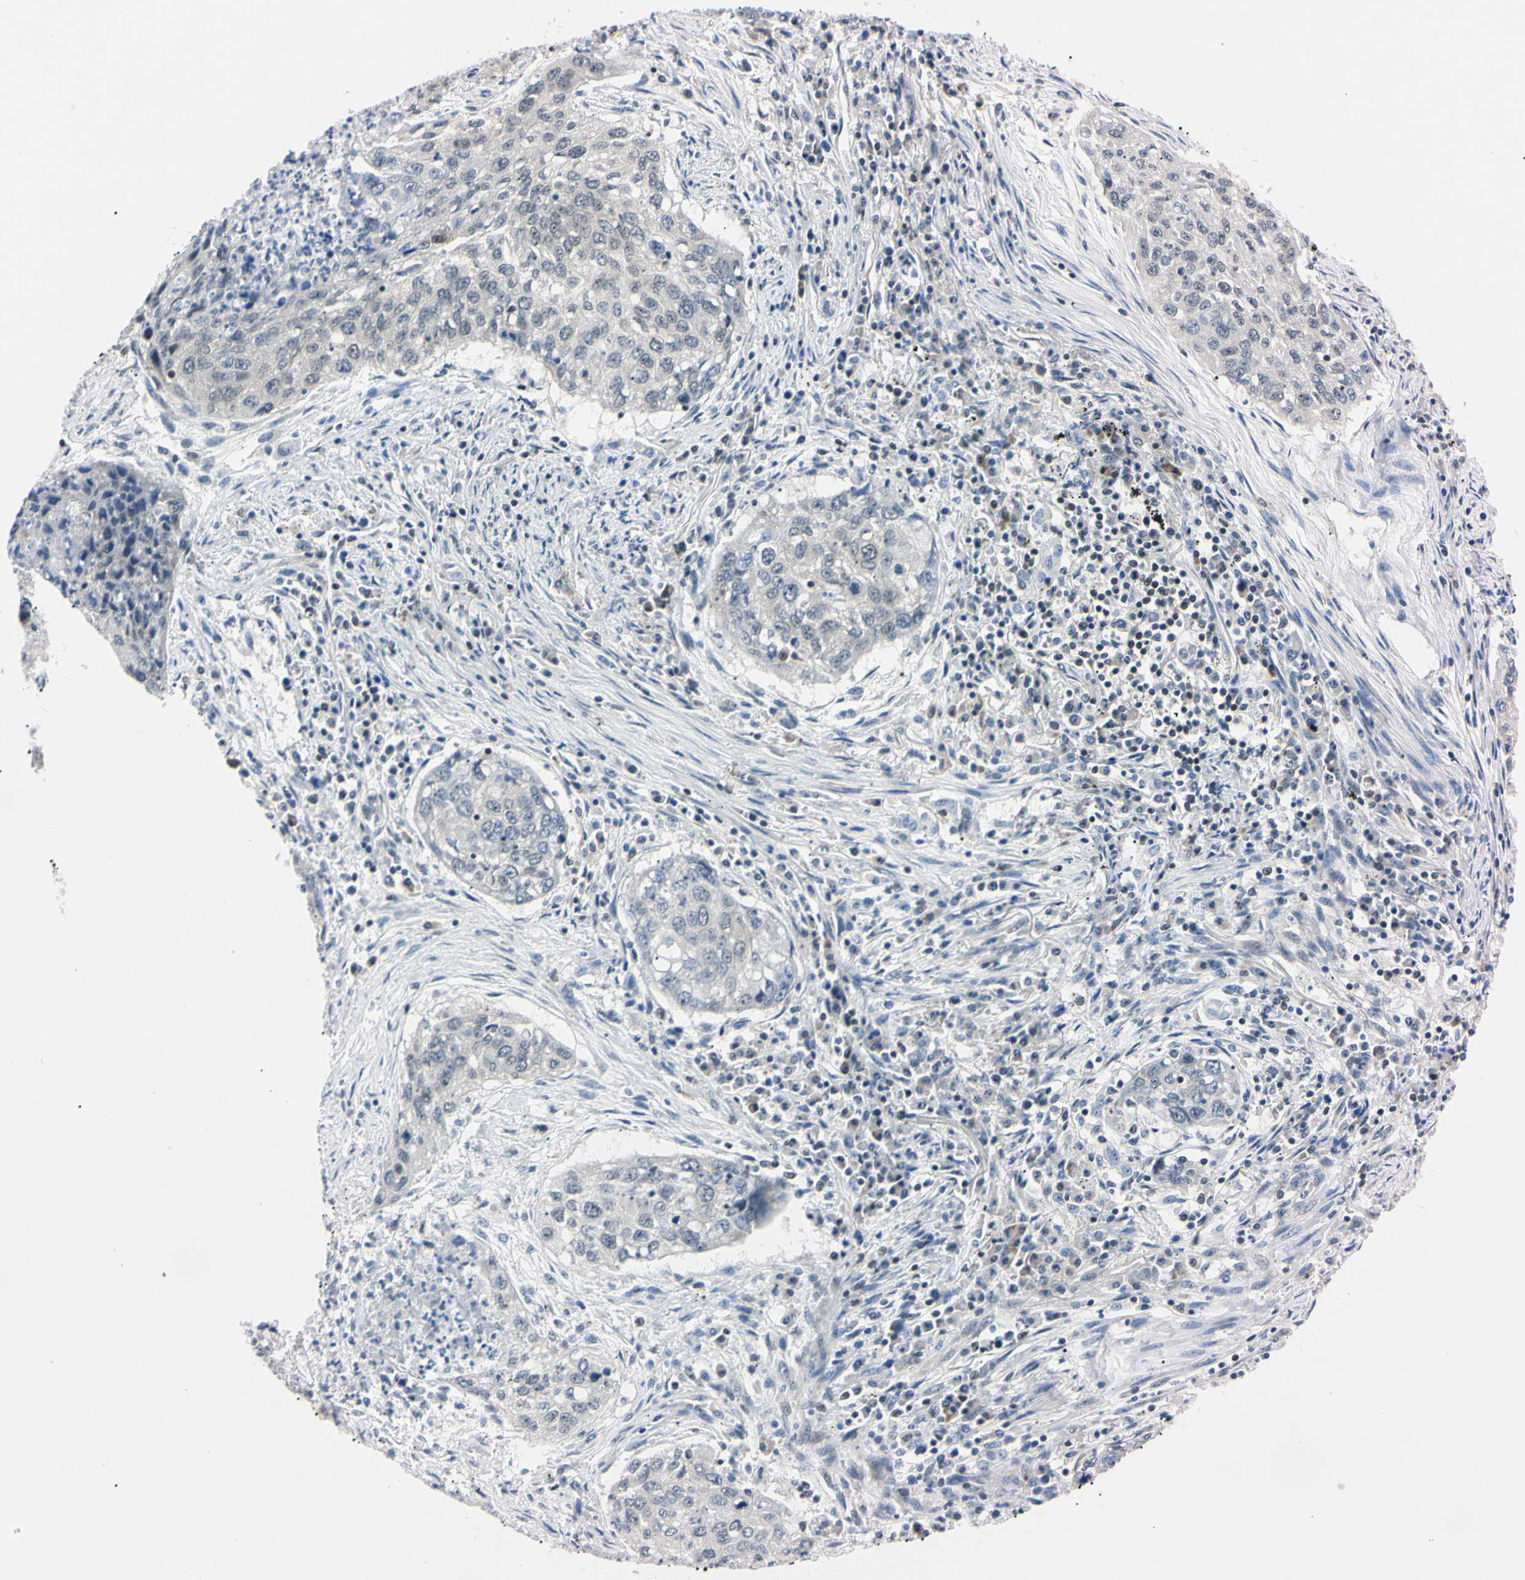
{"staining": {"intensity": "negative", "quantity": "none", "location": "none"}, "tissue": "lung cancer", "cell_type": "Tumor cells", "image_type": "cancer", "snomed": [{"axis": "morphology", "description": "Squamous cell carcinoma, NOS"}, {"axis": "topography", "description": "Lung"}], "caption": "High power microscopy micrograph of an immunohistochemistry micrograph of lung cancer, revealing no significant staining in tumor cells.", "gene": "C1orf174", "patient": {"sex": "female", "age": 63}}